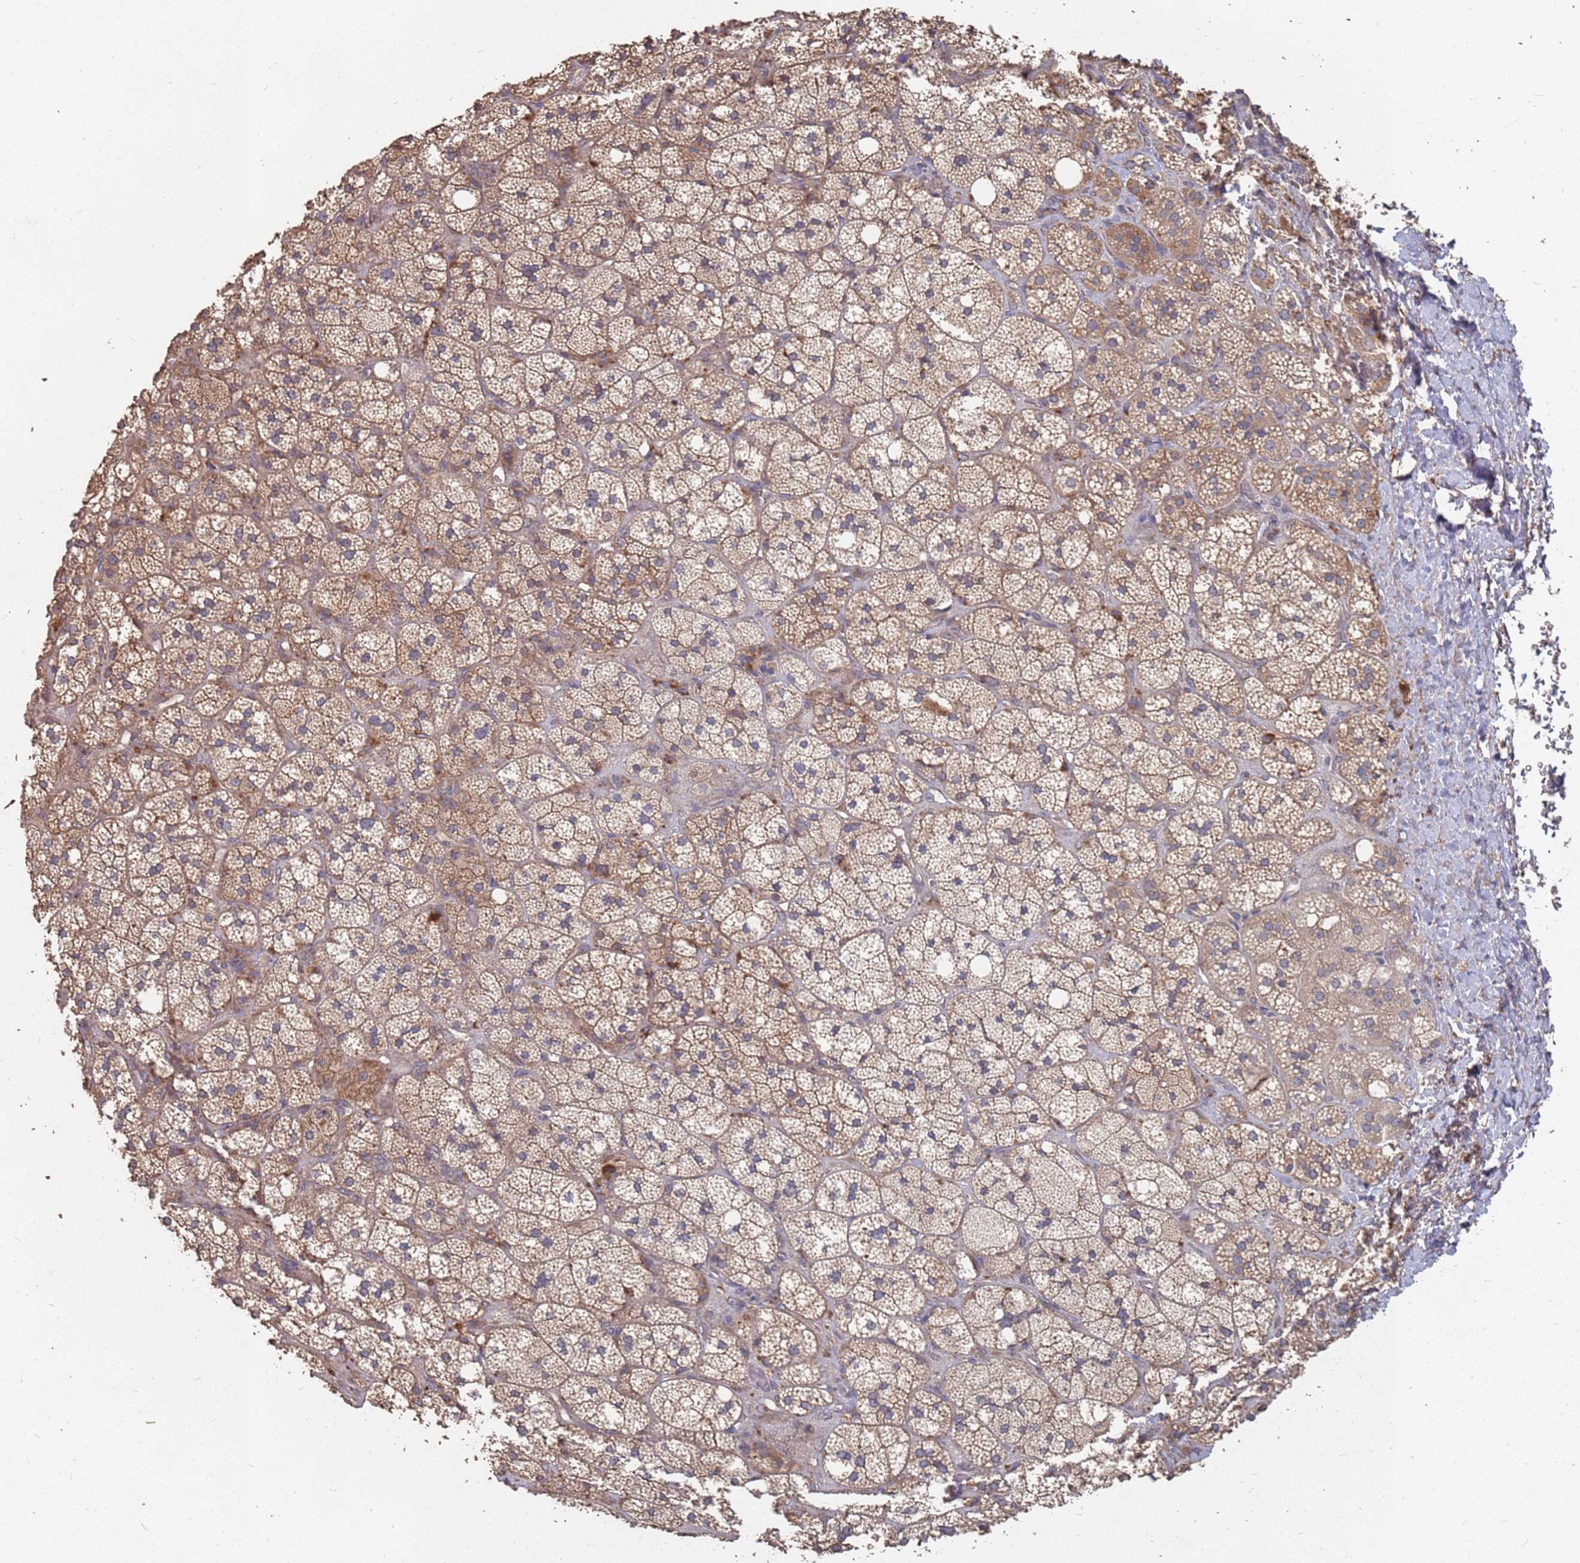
{"staining": {"intensity": "moderate", "quantity": ">75%", "location": "cytoplasmic/membranous"}, "tissue": "adrenal gland", "cell_type": "Glandular cells", "image_type": "normal", "snomed": [{"axis": "morphology", "description": "Normal tissue, NOS"}, {"axis": "topography", "description": "Adrenal gland"}], "caption": "This photomicrograph reveals immunohistochemistry (IHC) staining of unremarkable adrenal gland, with medium moderate cytoplasmic/membranous positivity in about >75% of glandular cells.", "gene": "ATG5", "patient": {"sex": "male", "age": 61}}